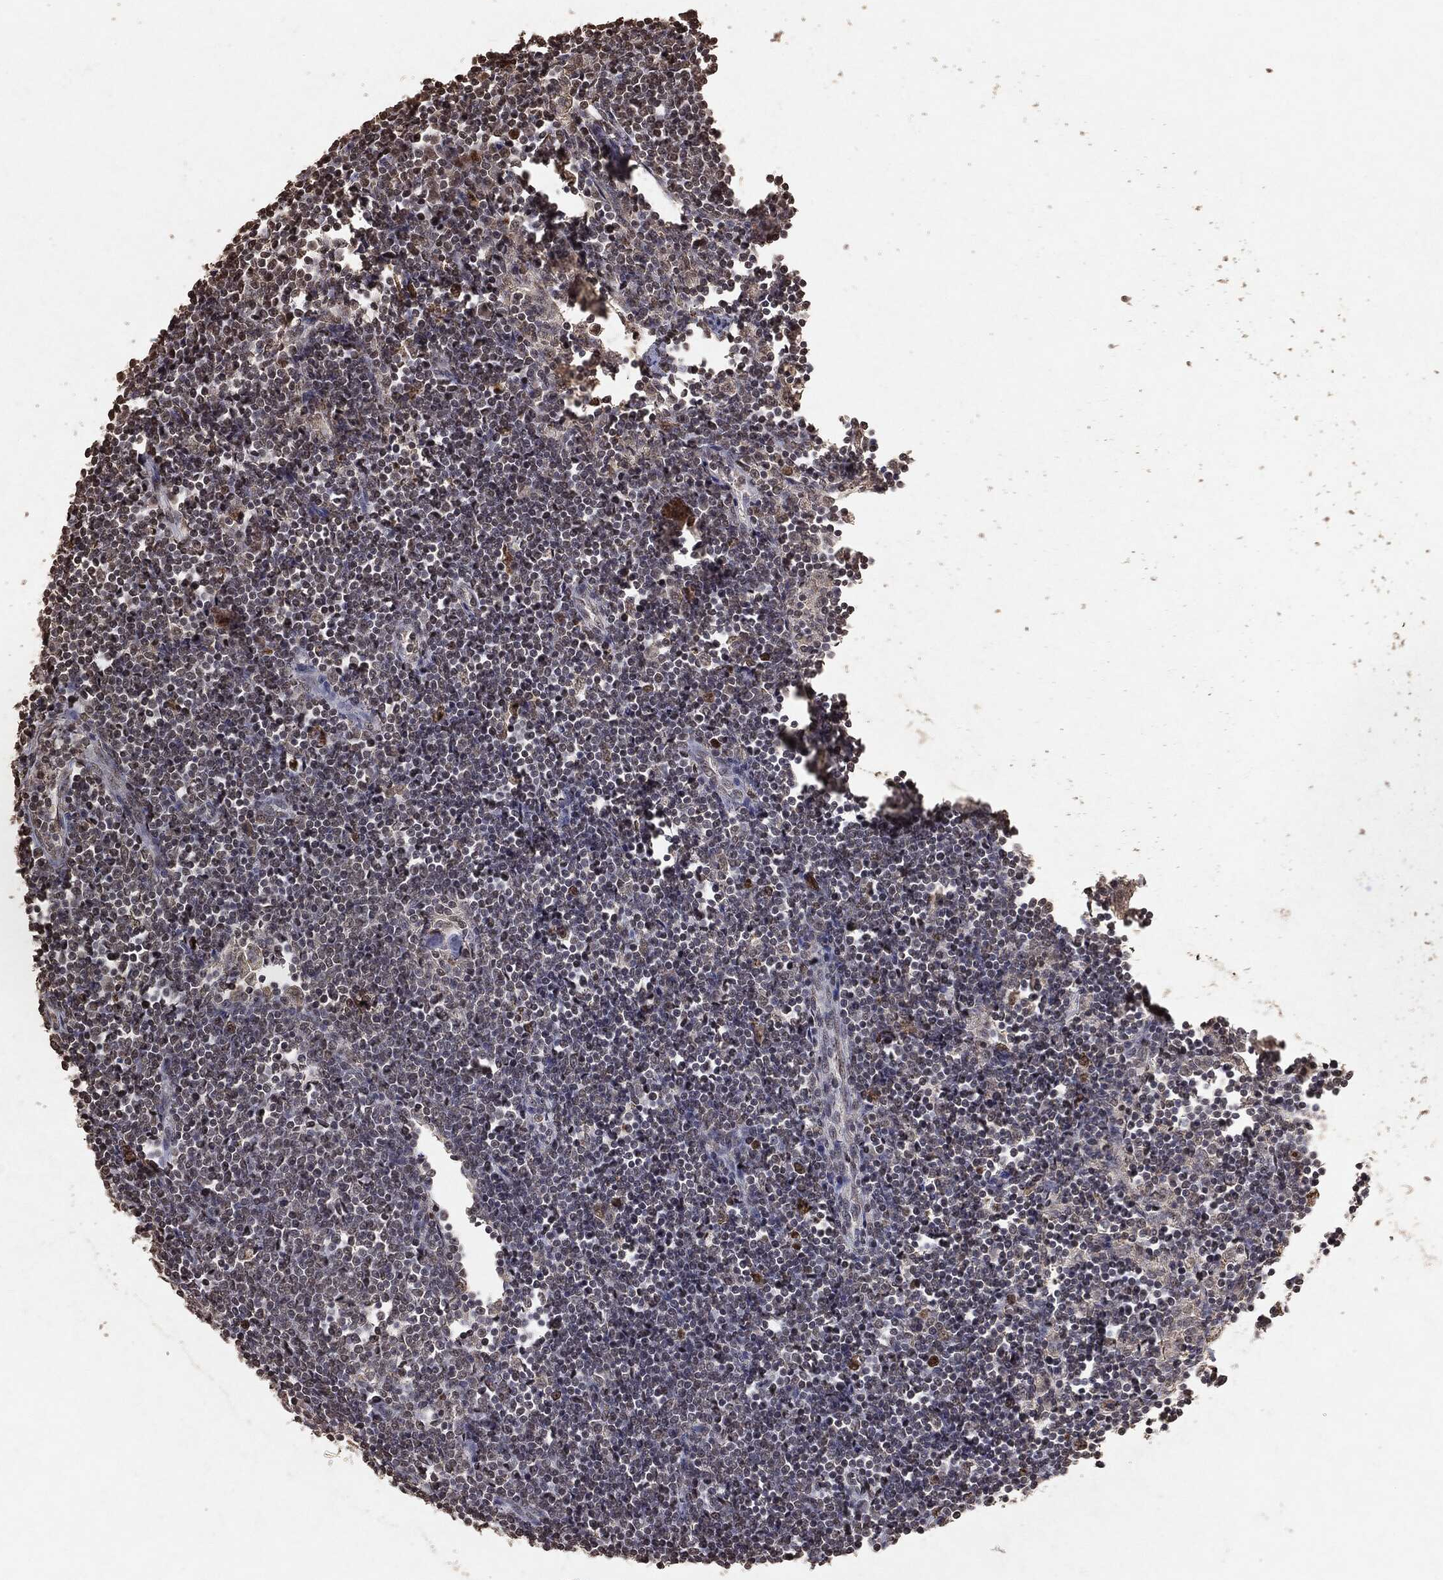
{"staining": {"intensity": "negative", "quantity": "none", "location": "none"}, "tissue": "lymph node", "cell_type": "Non-germinal center cells", "image_type": "normal", "snomed": [{"axis": "morphology", "description": "Normal tissue, NOS"}, {"axis": "morphology", "description": "Adenocarcinoma, NOS"}, {"axis": "topography", "description": "Lymph node"}, {"axis": "topography", "description": "Pancreas"}], "caption": "A histopathology image of human lymph node is negative for staining in non-germinal center cells. (DAB IHC, high magnification).", "gene": "RAD18", "patient": {"sex": "female", "age": 58}}